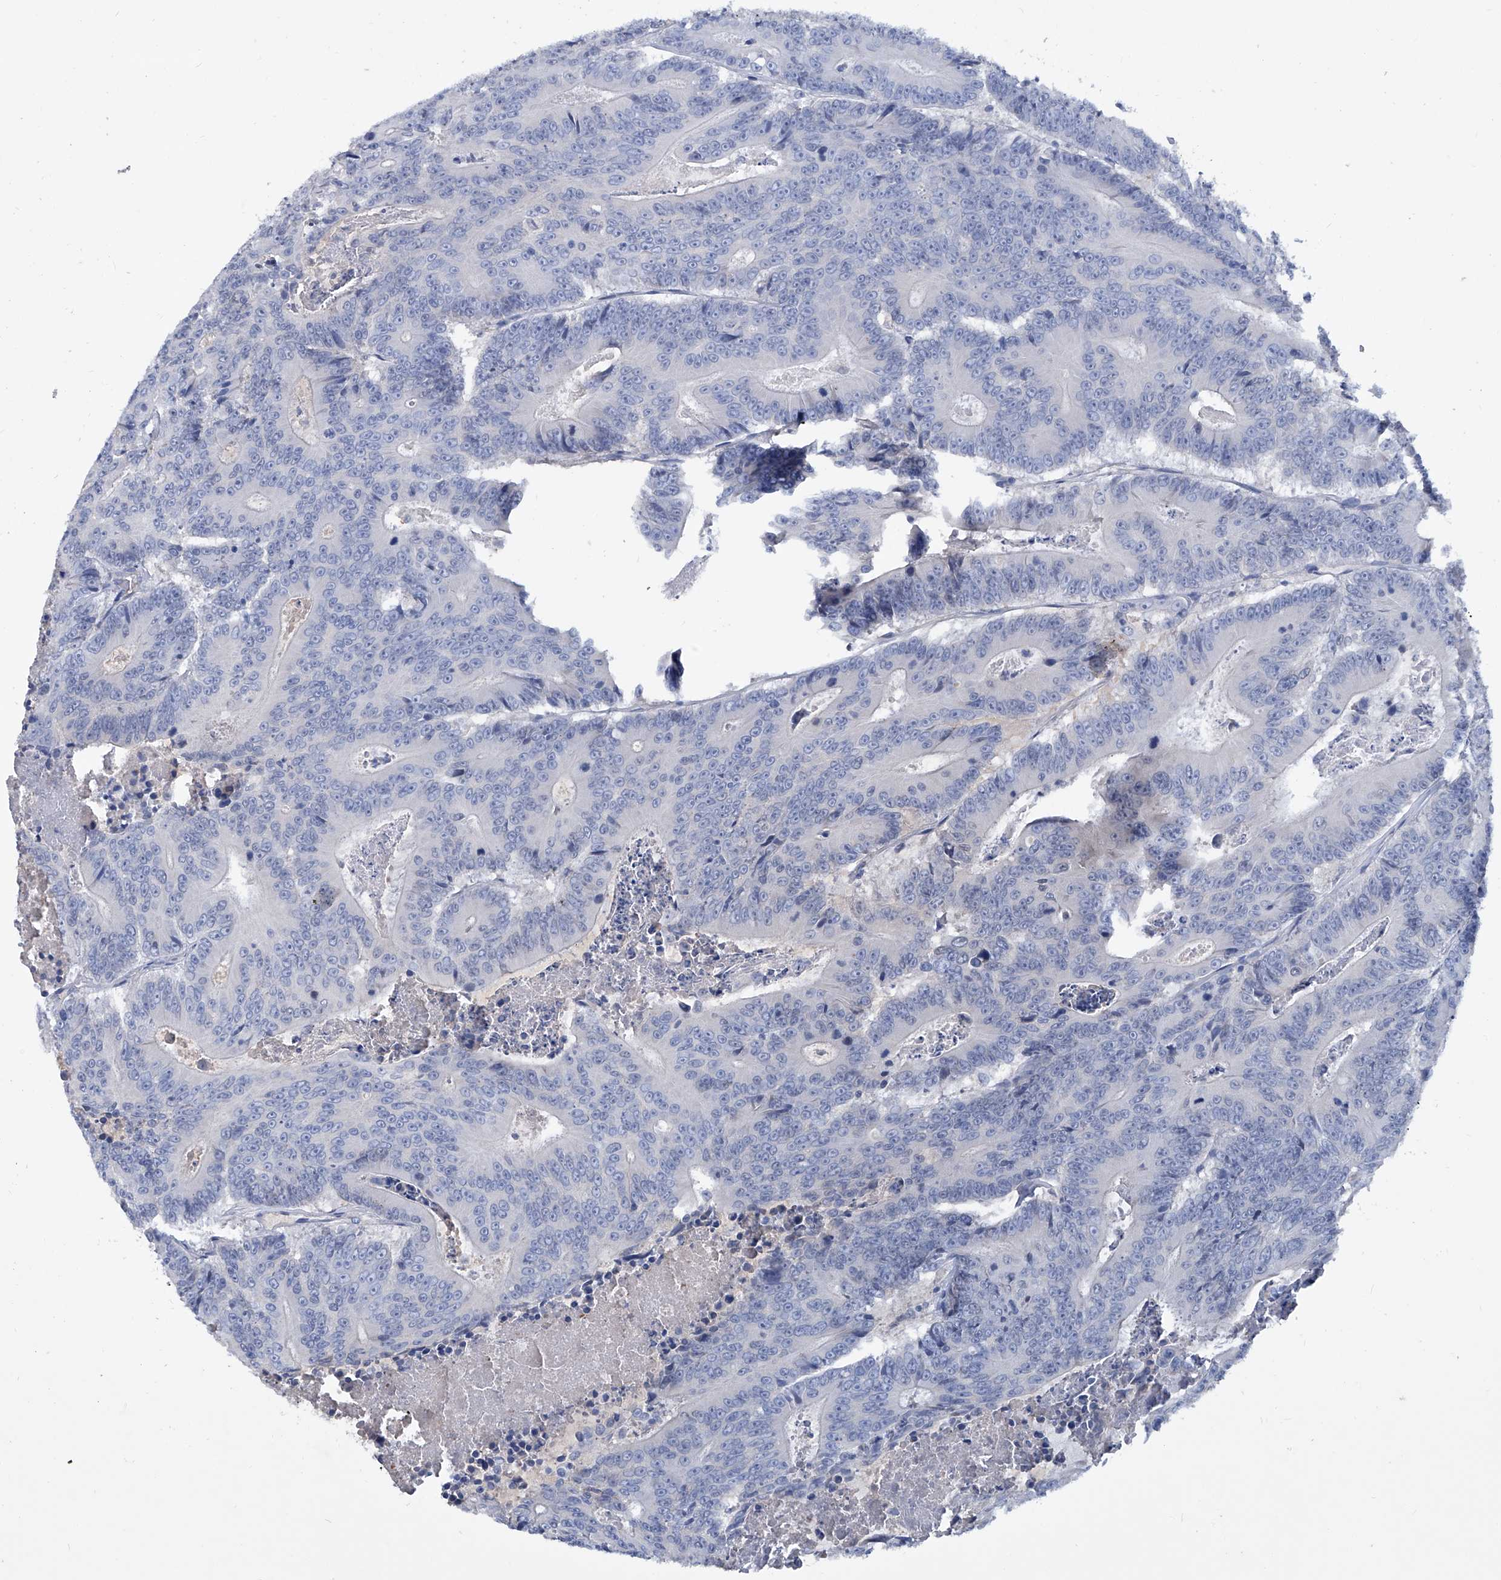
{"staining": {"intensity": "negative", "quantity": "none", "location": "none"}, "tissue": "colorectal cancer", "cell_type": "Tumor cells", "image_type": "cancer", "snomed": [{"axis": "morphology", "description": "Adenocarcinoma, NOS"}, {"axis": "topography", "description": "Colon"}], "caption": "Protein analysis of colorectal cancer displays no significant expression in tumor cells.", "gene": "KLHL17", "patient": {"sex": "male", "age": 83}}